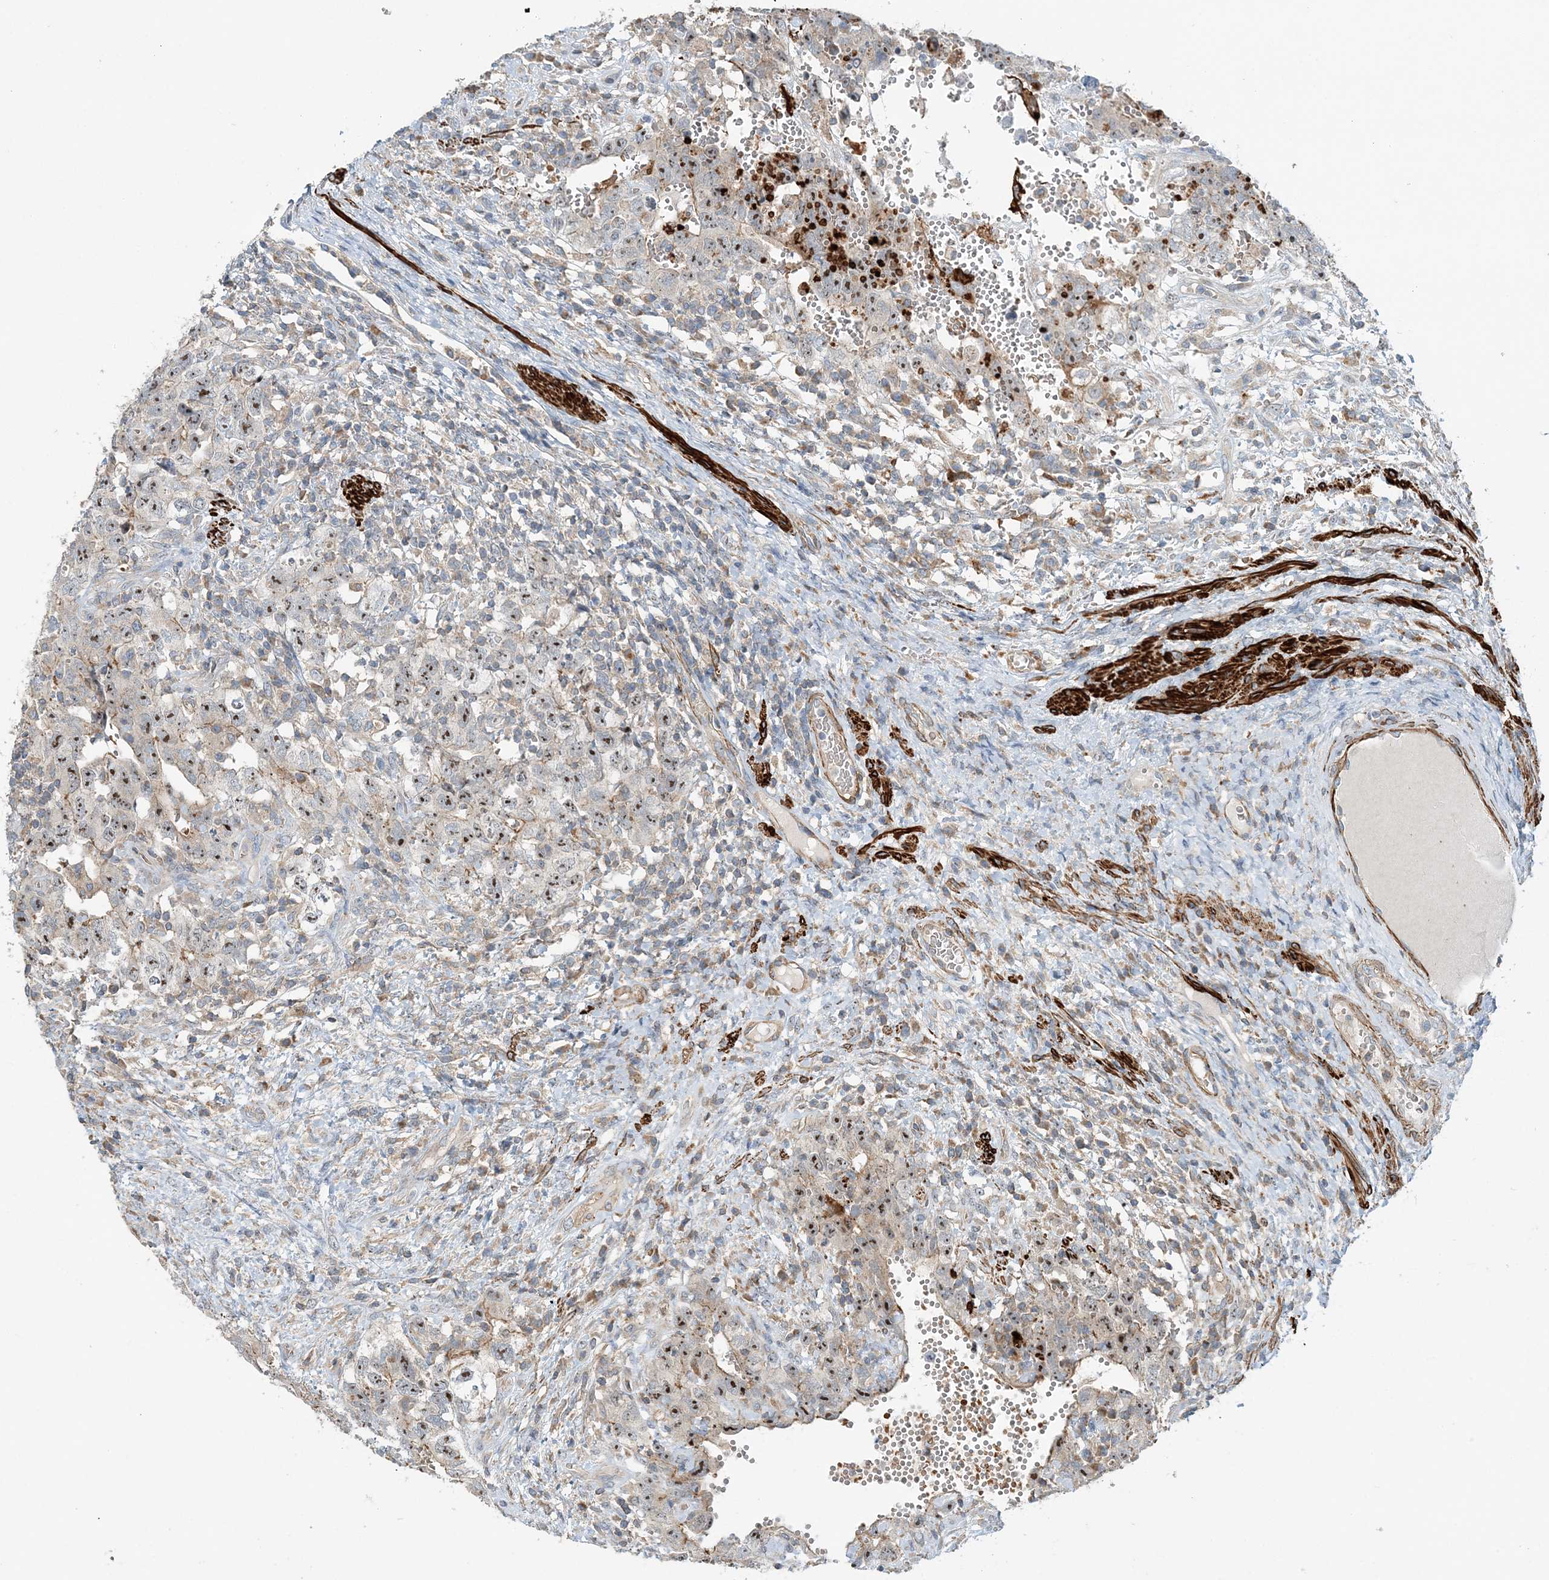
{"staining": {"intensity": "moderate", "quantity": ">75%", "location": "nuclear"}, "tissue": "testis cancer", "cell_type": "Tumor cells", "image_type": "cancer", "snomed": [{"axis": "morphology", "description": "Carcinoma, Embryonal, NOS"}, {"axis": "topography", "description": "Testis"}], "caption": "Protein analysis of testis cancer (embryonal carcinoma) tissue exhibits moderate nuclear expression in about >75% of tumor cells.", "gene": "TTI1", "patient": {"sex": "male", "age": 26}}